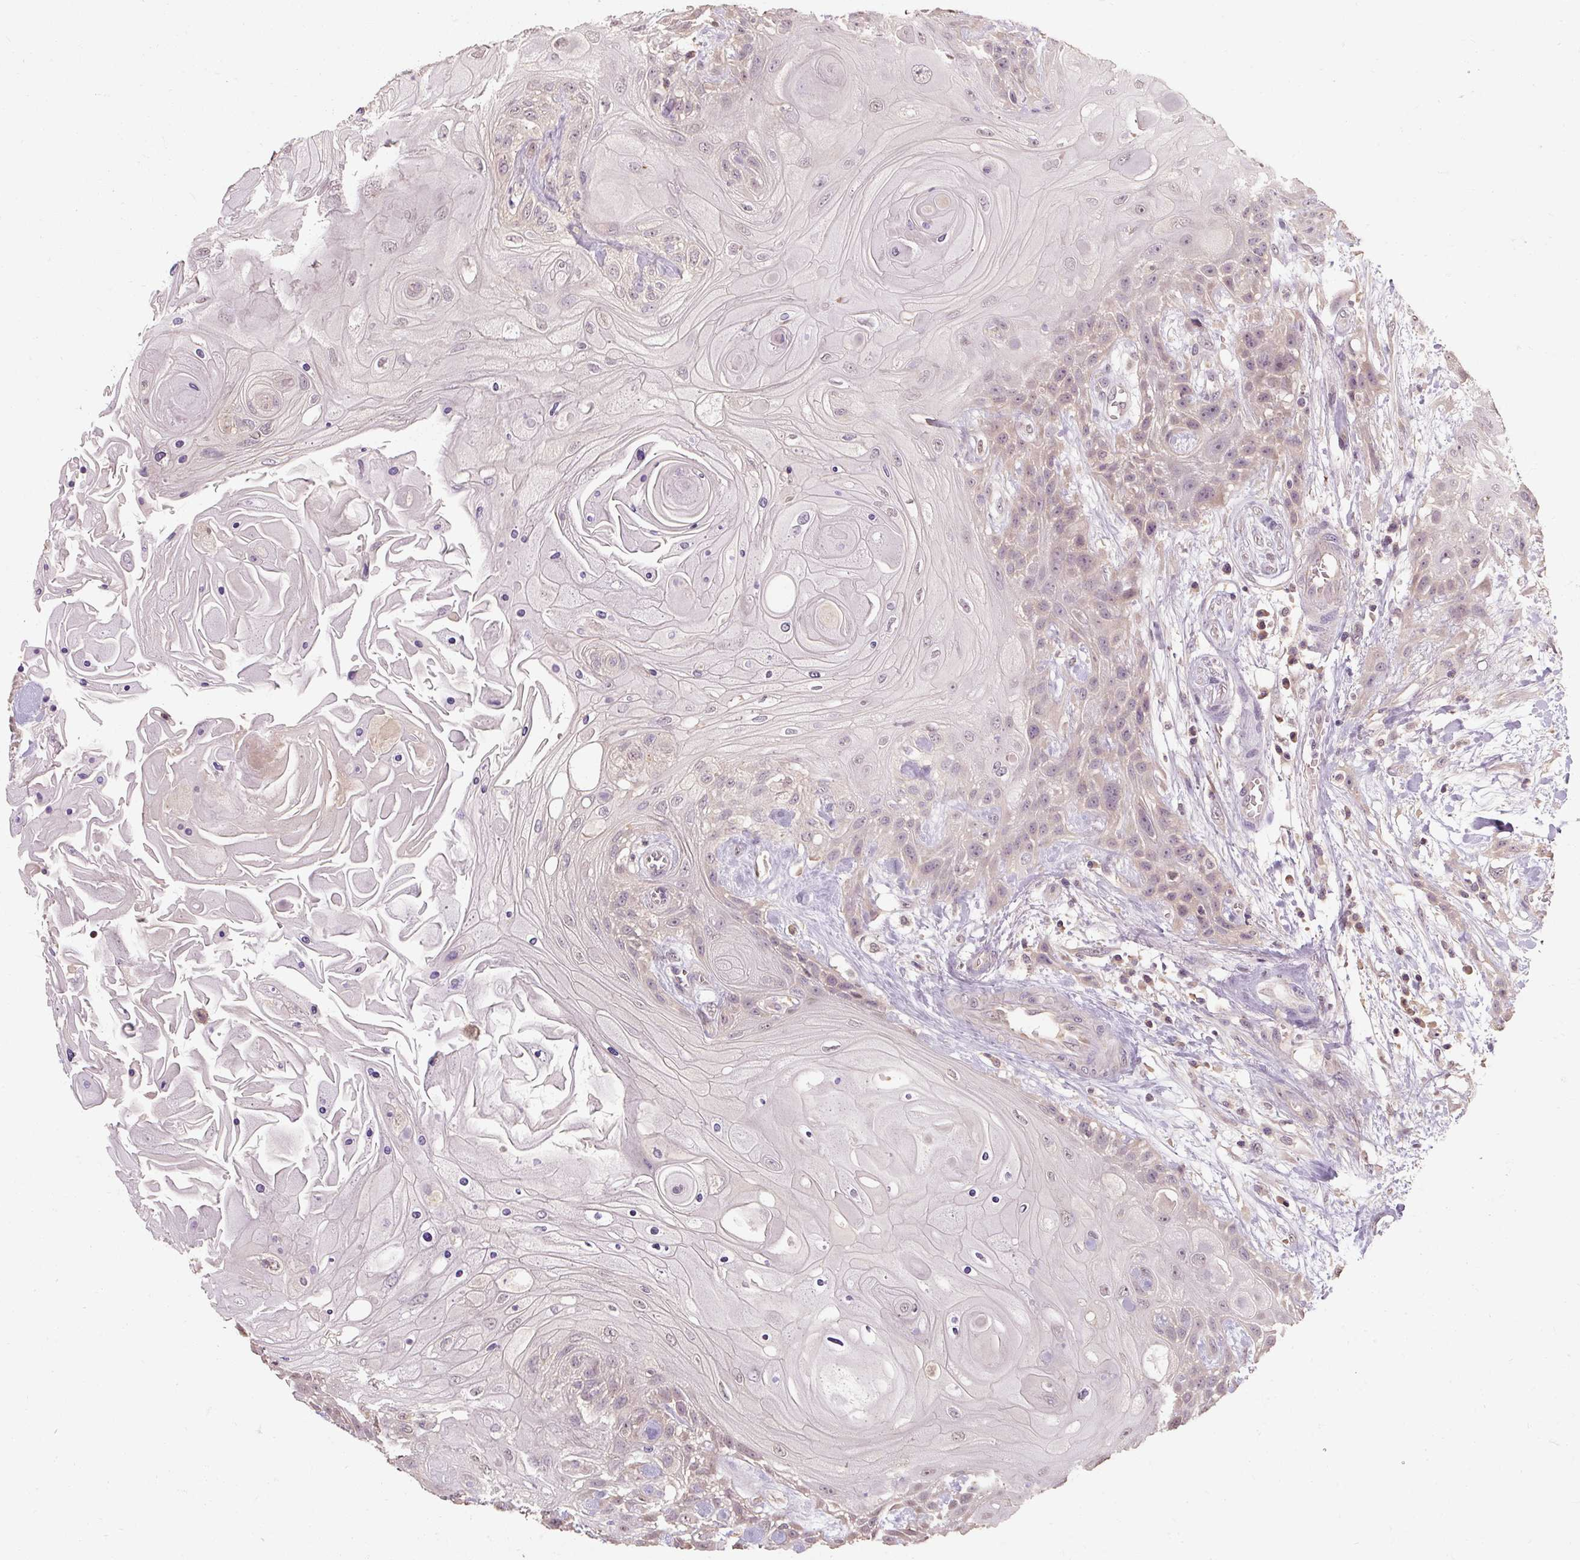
{"staining": {"intensity": "negative", "quantity": "none", "location": "none"}, "tissue": "head and neck cancer", "cell_type": "Tumor cells", "image_type": "cancer", "snomed": [{"axis": "morphology", "description": "Squamous cell carcinoma, NOS"}, {"axis": "topography", "description": "Head-Neck"}], "caption": "DAB (3,3'-diaminobenzidine) immunohistochemical staining of head and neck squamous cell carcinoma displays no significant positivity in tumor cells.", "gene": "CFAP65", "patient": {"sex": "female", "age": 43}}